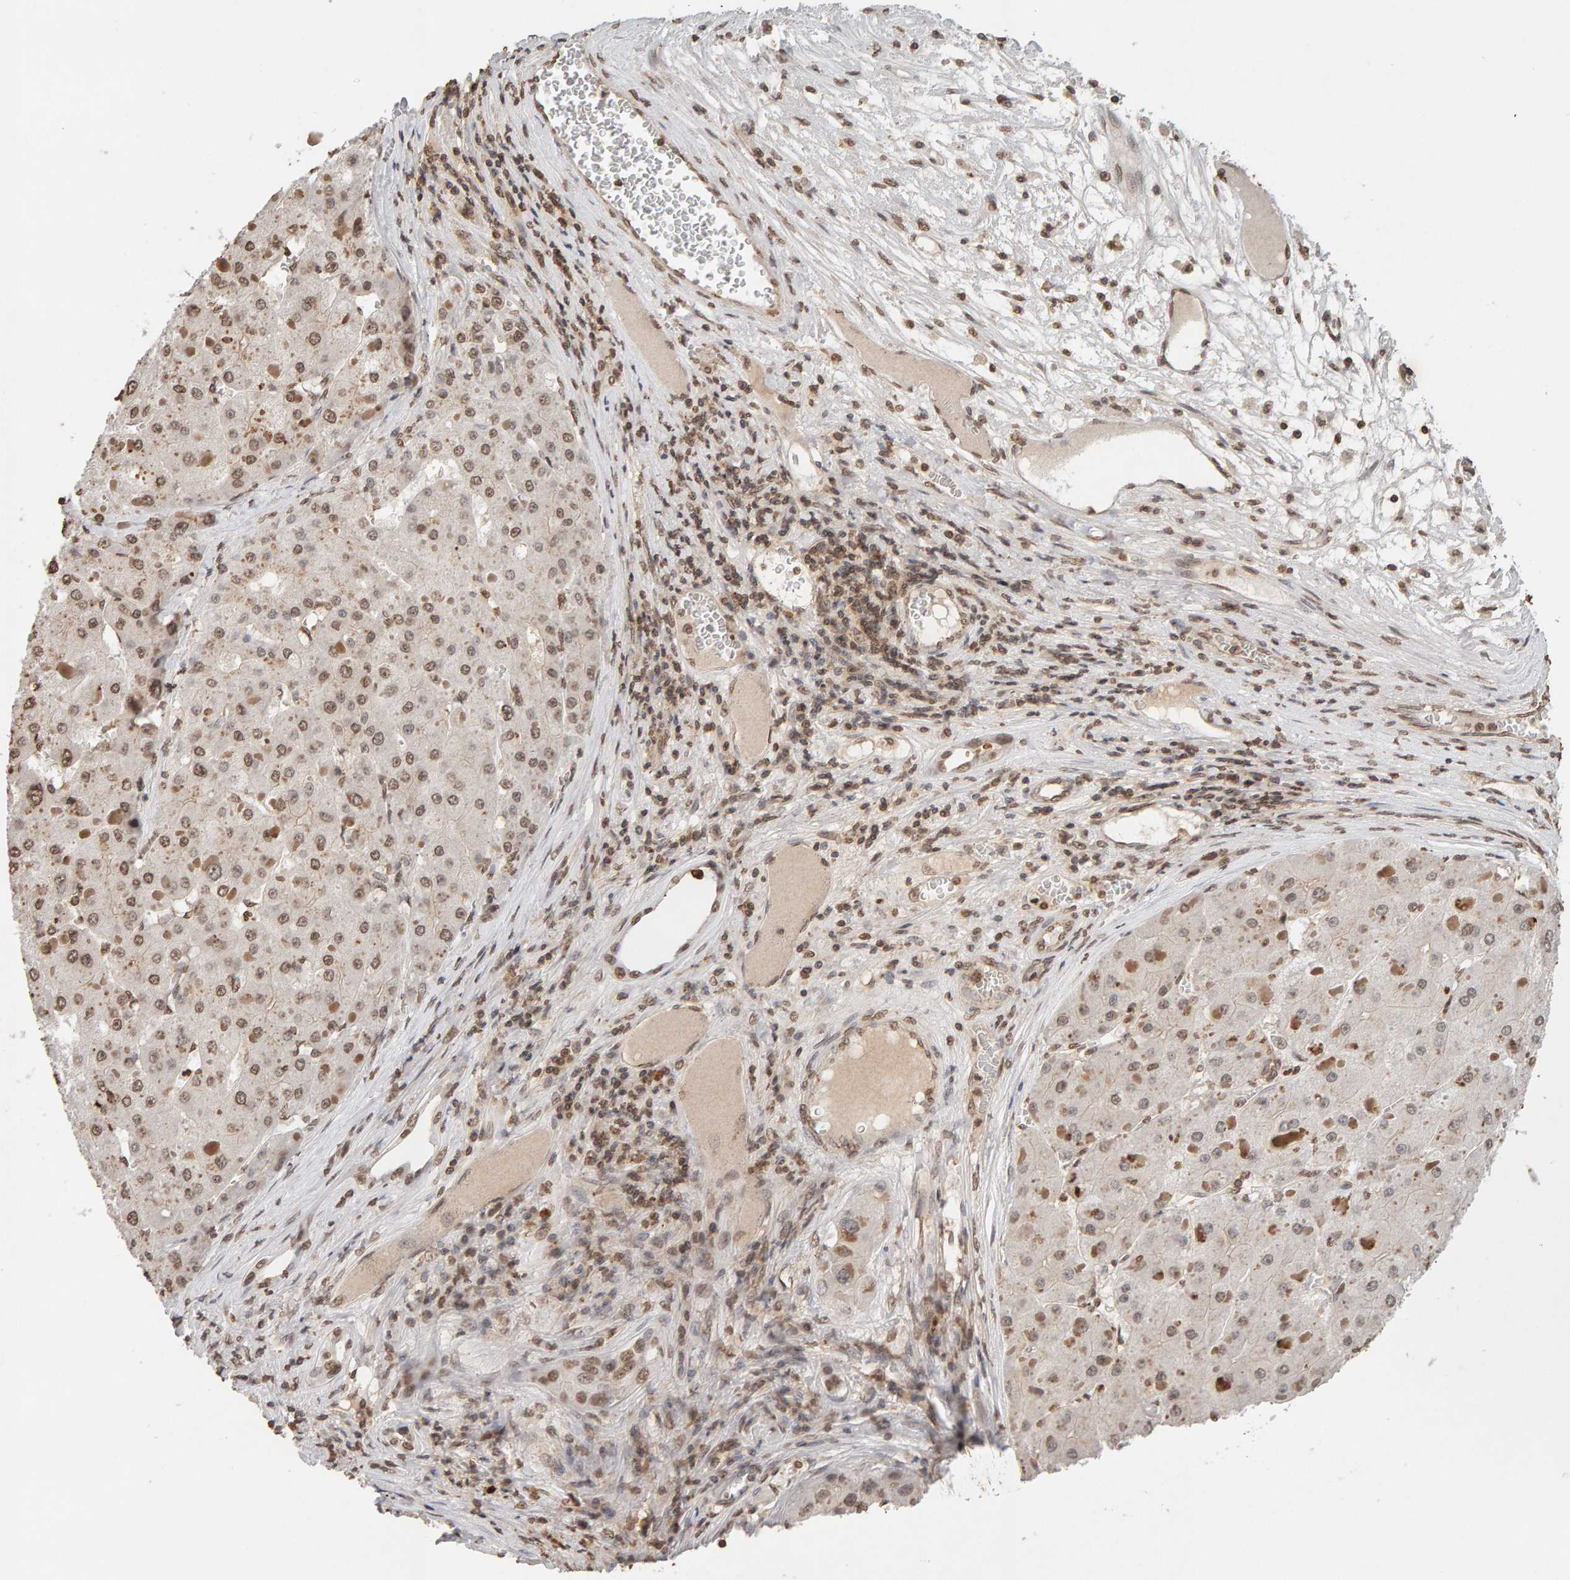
{"staining": {"intensity": "moderate", "quantity": ">75%", "location": "nuclear"}, "tissue": "liver cancer", "cell_type": "Tumor cells", "image_type": "cancer", "snomed": [{"axis": "morphology", "description": "Carcinoma, Hepatocellular, NOS"}, {"axis": "topography", "description": "Liver"}], "caption": "Immunohistochemistry photomicrograph of hepatocellular carcinoma (liver) stained for a protein (brown), which reveals medium levels of moderate nuclear expression in approximately >75% of tumor cells.", "gene": "DNAJB5", "patient": {"sex": "female", "age": 73}}